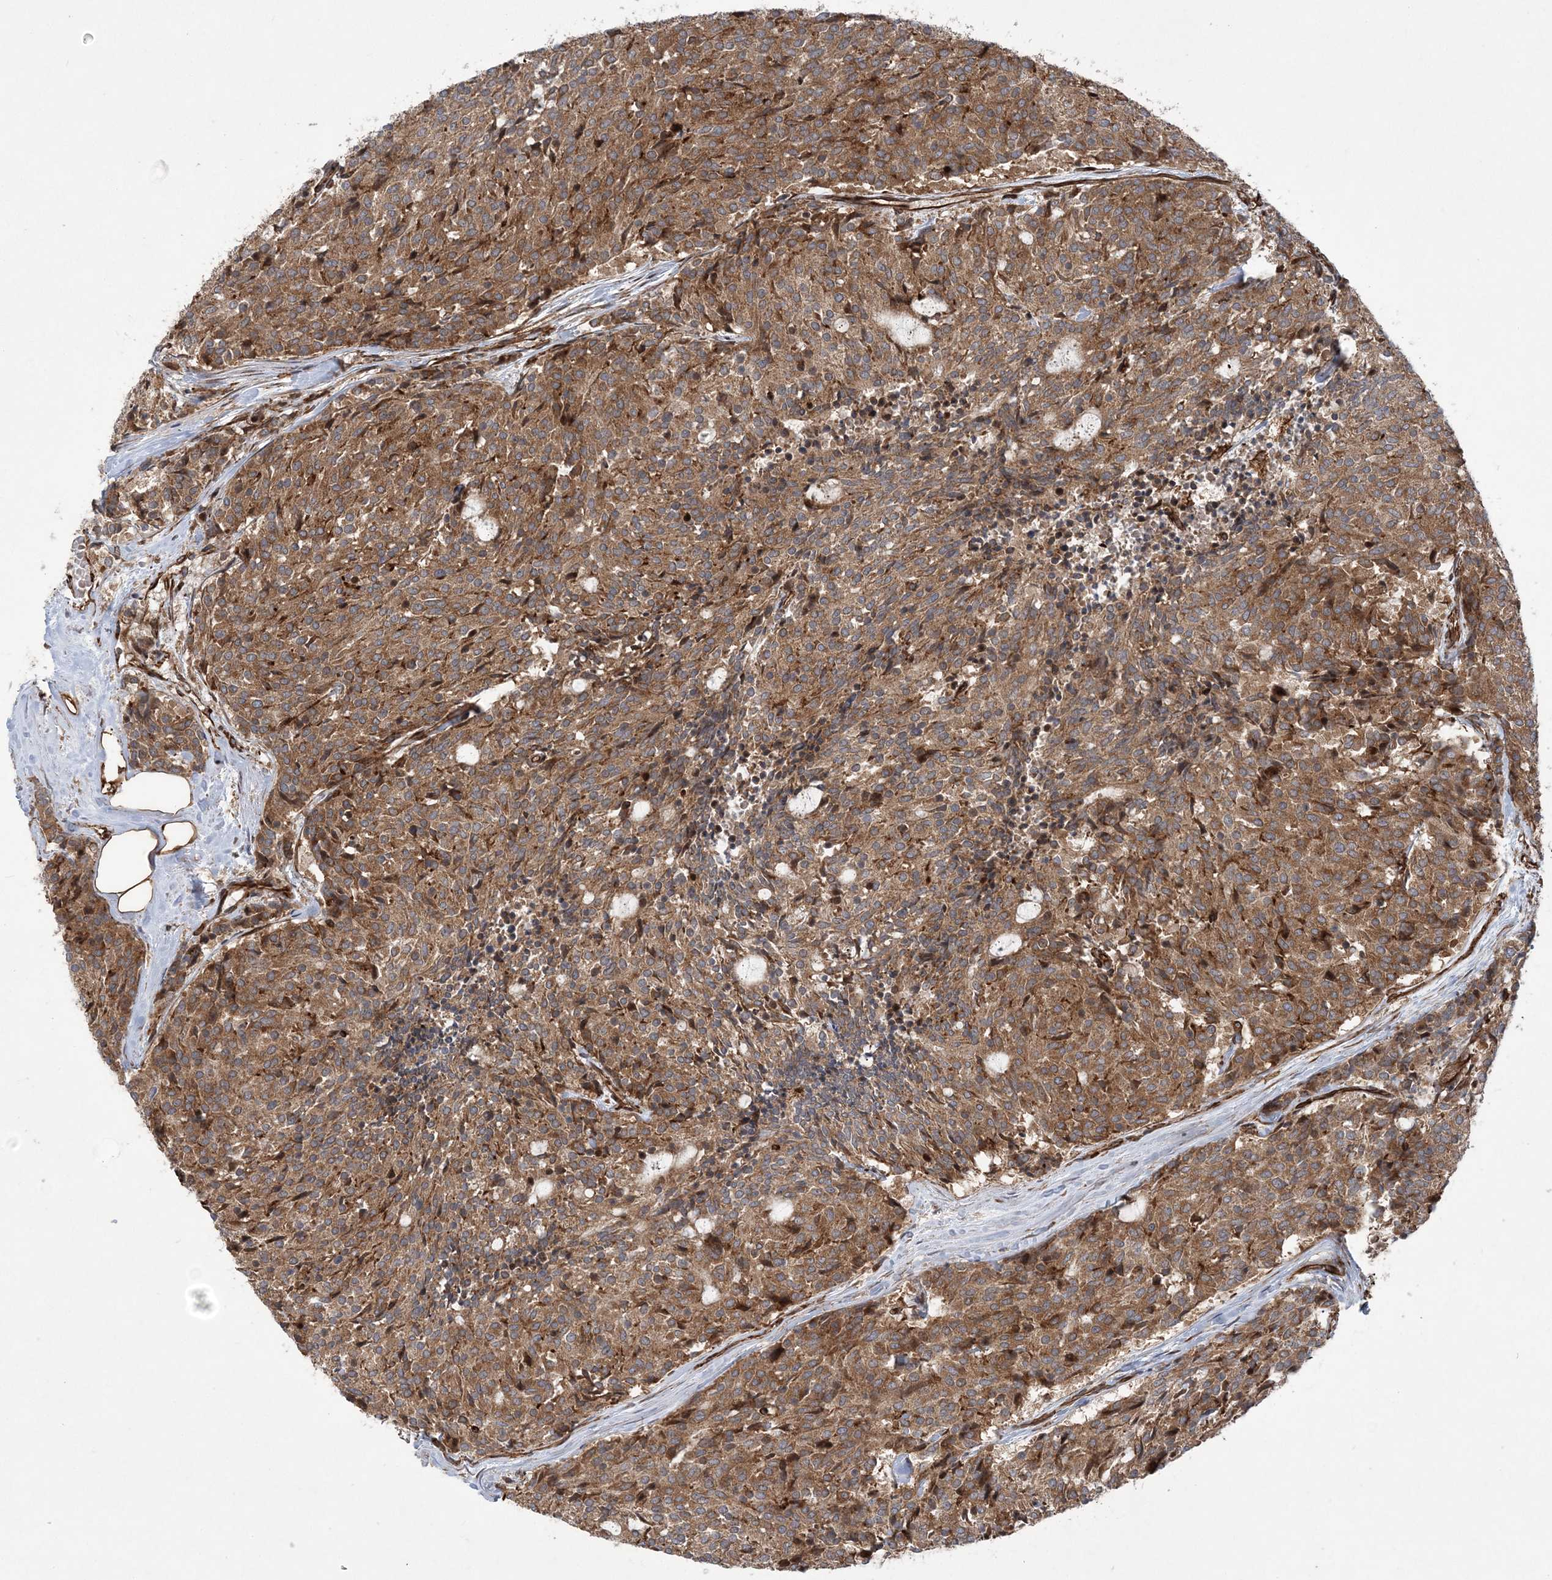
{"staining": {"intensity": "moderate", "quantity": ">75%", "location": "cytoplasmic/membranous"}, "tissue": "carcinoid", "cell_type": "Tumor cells", "image_type": "cancer", "snomed": [{"axis": "morphology", "description": "Carcinoid, malignant, NOS"}, {"axis": "topography", "description": "Pancreas"}], "caption": "Protein expression analysis of carcinoid shows moderate cytoplasmic/membranous staining in approximately >75% of tumor cells.", "gene": "FAM114A2", "patient": {"sex": "female", "age": 54}}